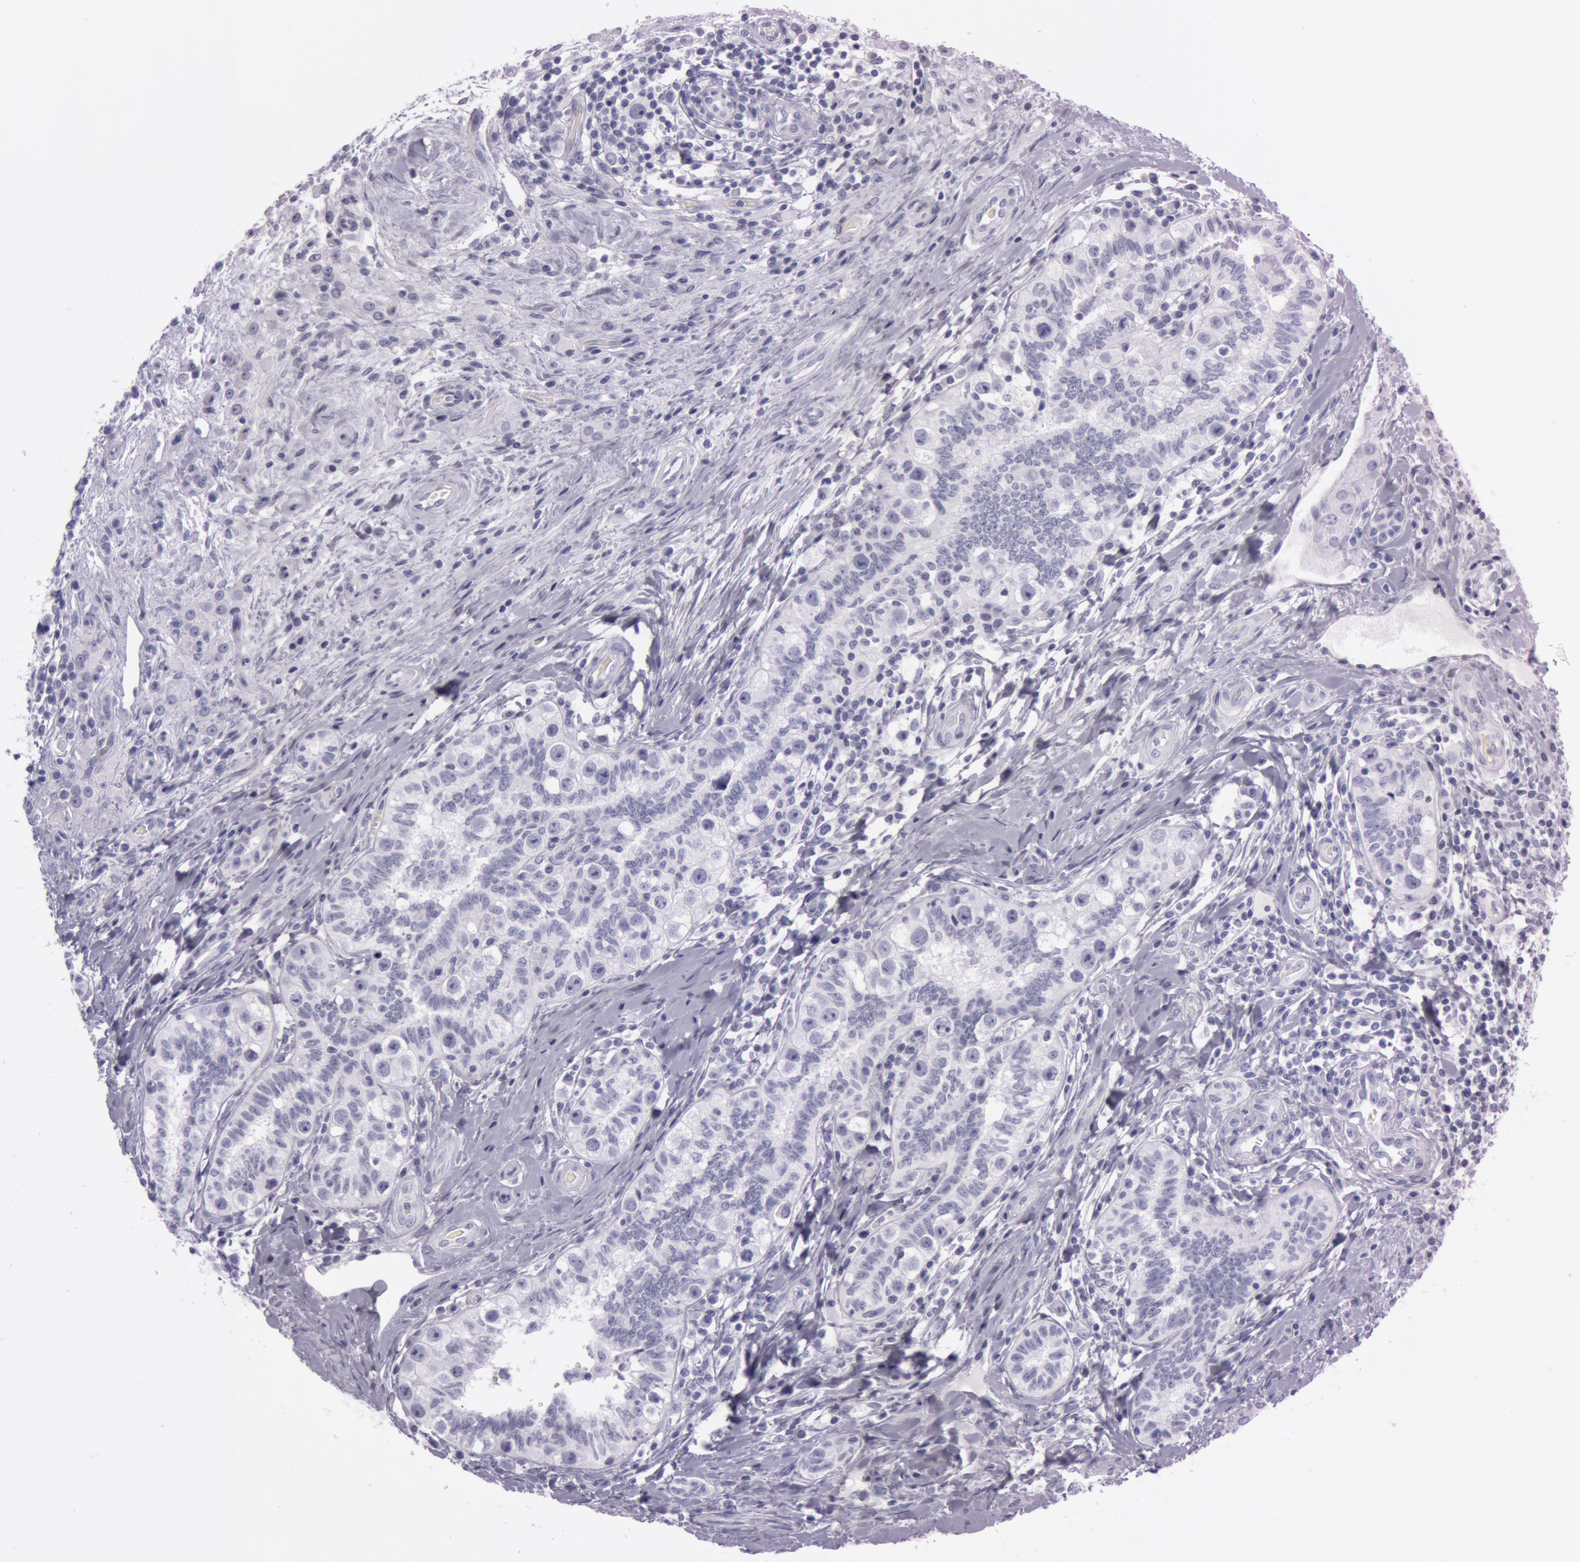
{"staining": {"intensity": "negative", "quantity": "none", "location": "none"}, "tissue": "testis cancer", "cell_type": "Tumor cells", "image_type": "cancer", "snomed": [{"axis": "morphology", "description": "Seminoma, NOS"}, {"axis": "topography", "description": "Testis"}], "caption": "An image of seminoma (testis) stained for a protein shows no brown staining in tumor cells.", "gene": "S100A7", "patient": {"sex": "male", "age": 32}}